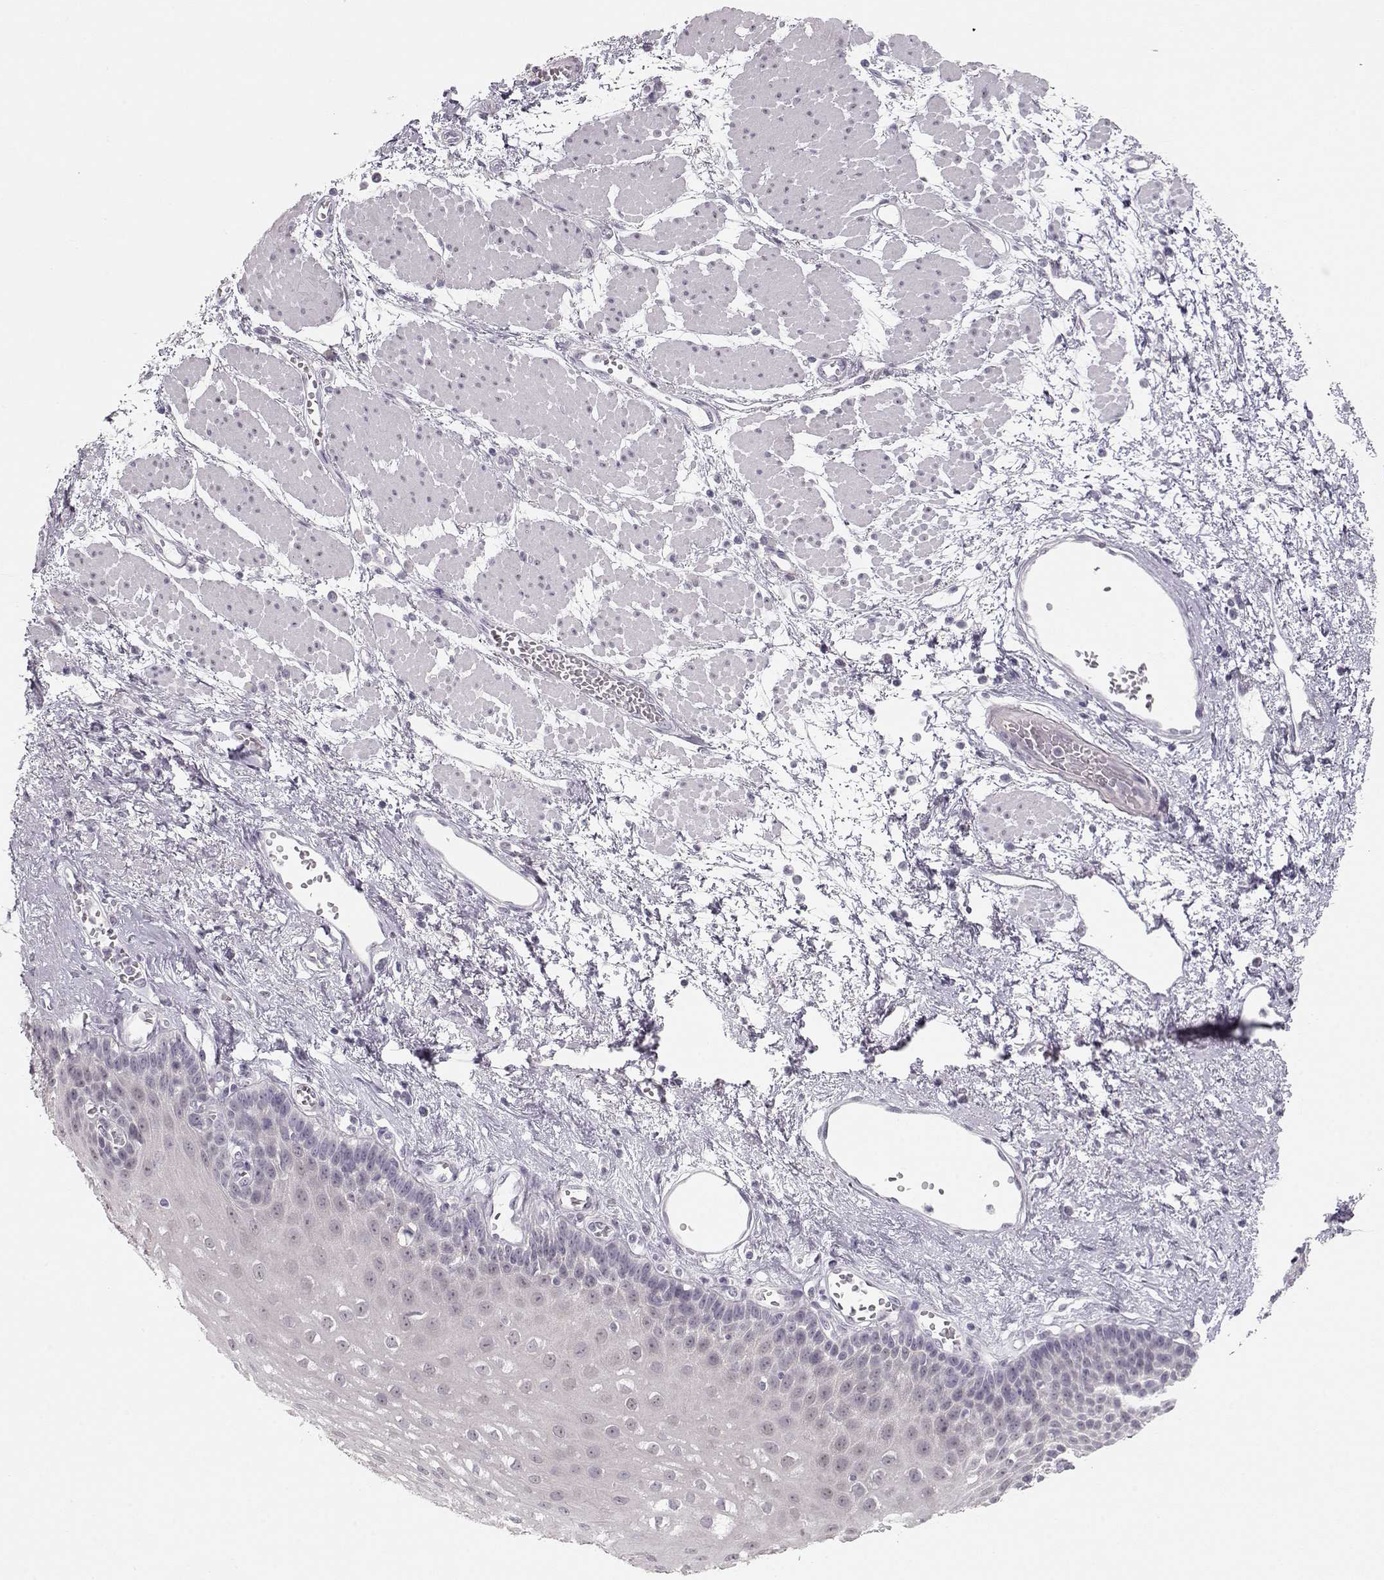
{"staining": {"intensity": "negative", "quantity": "none", "location": "none"}, "tissue": "esophagus", "cell_type": "Squamous epithelial cells", "image_type": "normal", "snomed": [{"axis": "morphology", "description": "Normal tissue, NOS"}, {"axis": "topography", "description": "Esophagus"}], "caption": "This is an immunohistochemistry photomicrograph of benign esophagus. There is no expression in squamous epithelial cells.", "gene": "FAM205A", "patient": {"sex": "female", "age": 62}}